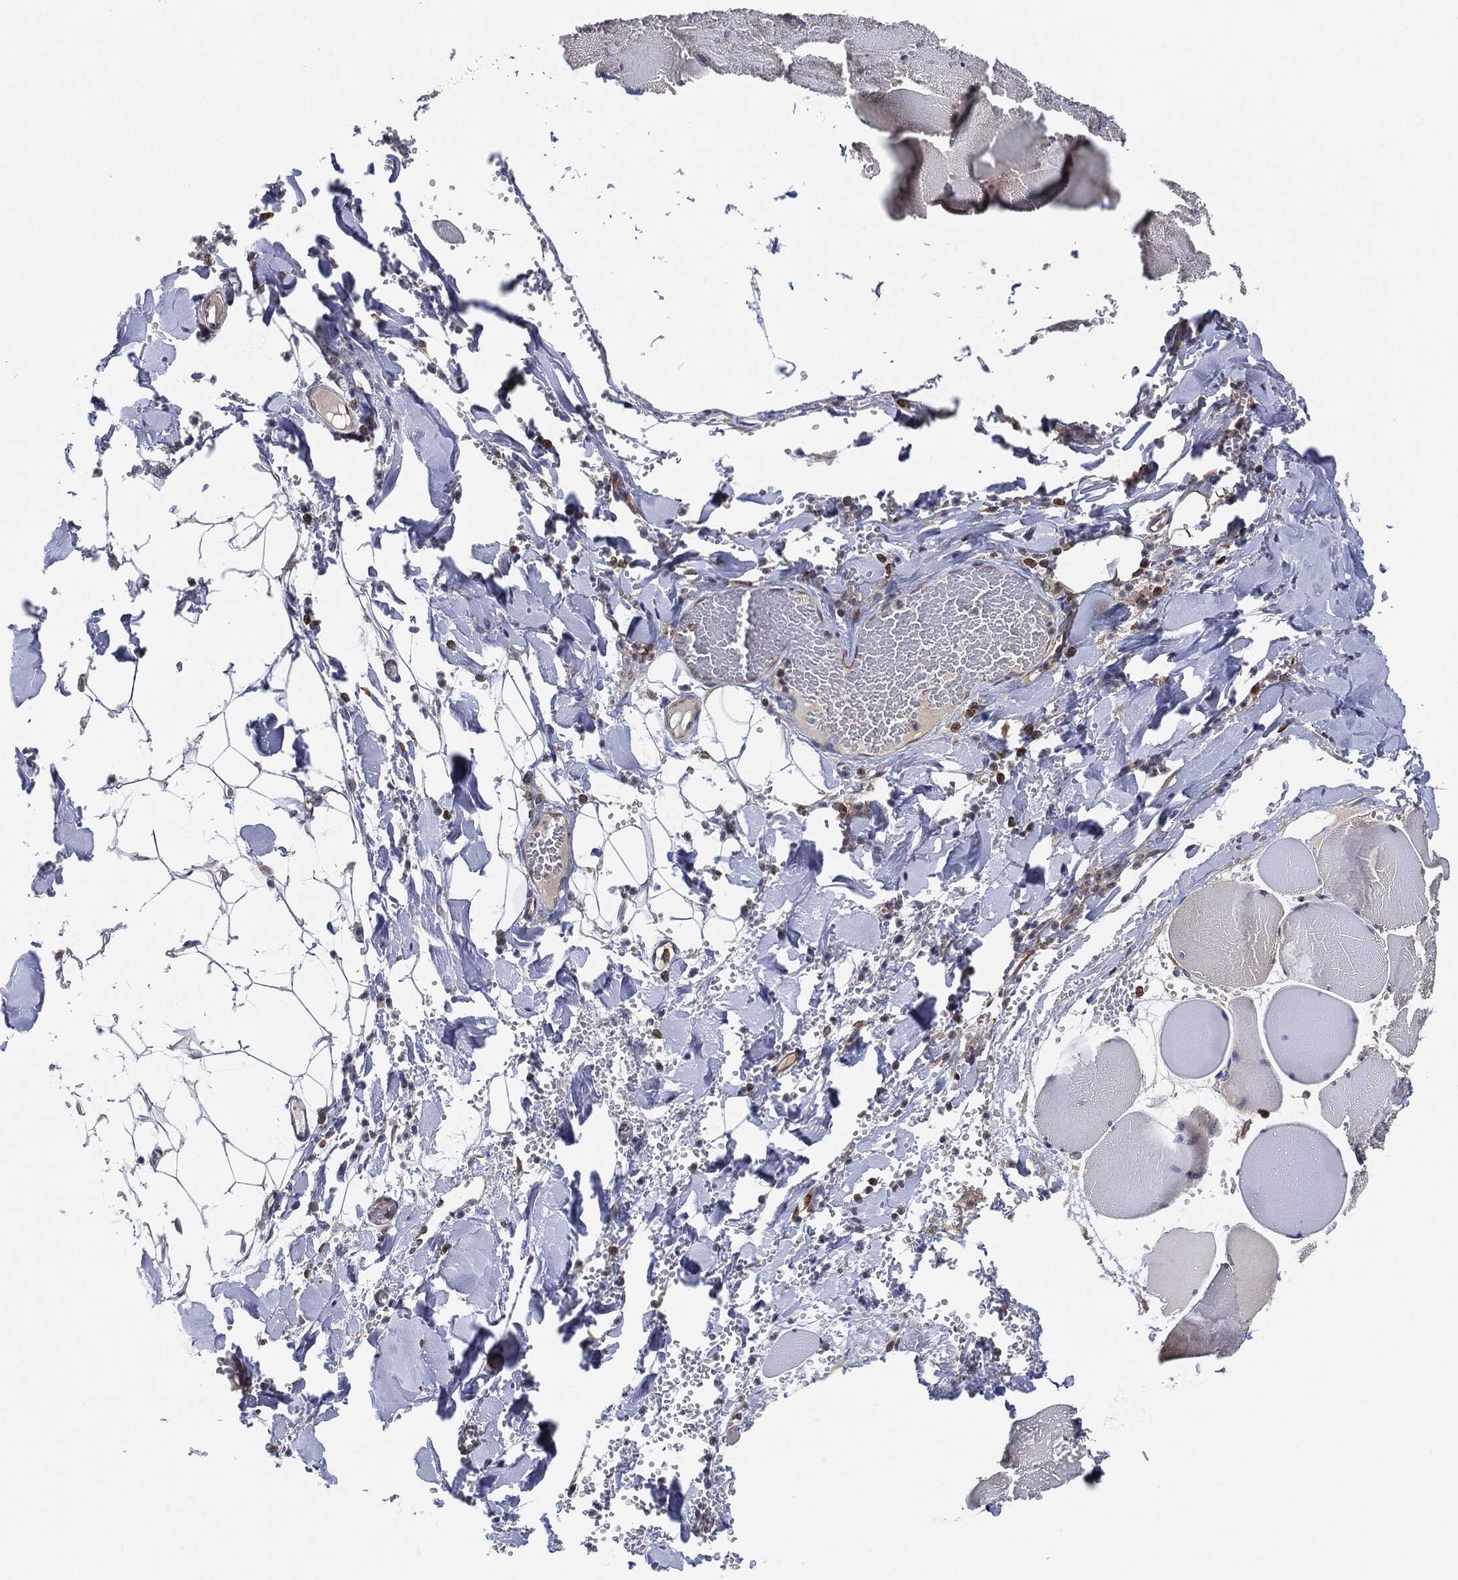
{"staining": {"intensity": "weak", "quantity": "25%-75%", "location": "cytoplasmic/membranous"}, "tissue": "skeletal muscle", "cell_type": "Myocytes", "image_type": "normal", "snomed": [{"axis": "morphology", "description": "Normal tissue, NOS"}, {"axis": "morphology", "description": "Malignant melanoma, Metastatic site"}, {"axis": "topography", "description": "Skeletal muscle"}], "caption": "IHC photomicrograph of unremarkable skeletal muscle stained for a protein (brown), which reveals low levels of weak cytoplasmic/membranous positivity in approximately 25%-75% of myocytes.", "gene": "EIF2S2", "patient": {"sex": "male", "age": 50}}